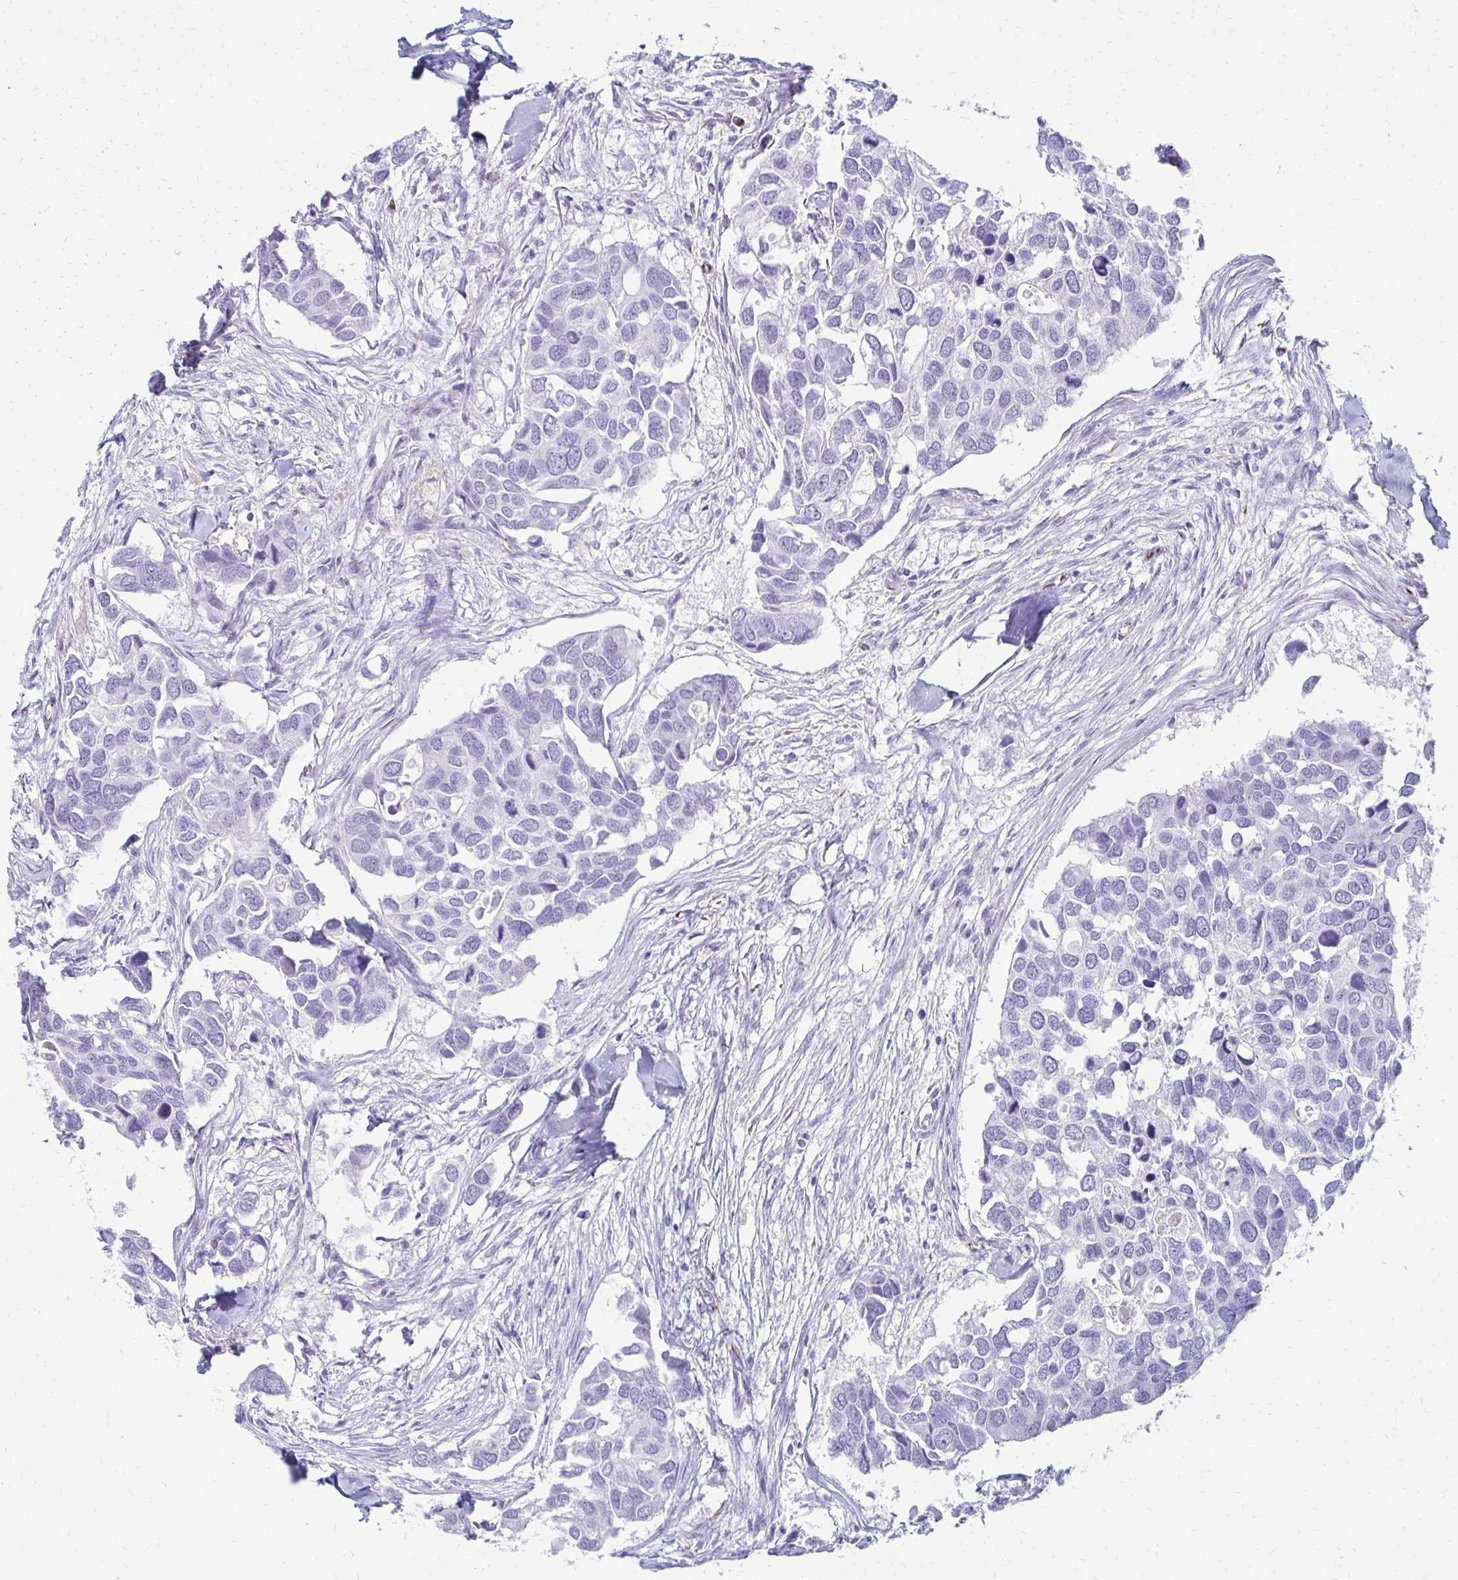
{"staining": {"intensity": "negative", "quantity": "none", "location": "none"}, "tissue": "breast cancer", "cell_type": "Tumor cells", "image_type": "cancer", "snomed": [{"axis": "morphology", "description": "Duct carcinoma"}, {"axis": "topography", "description": "Breast"}], "caption": "IHC image of breast infiltrating ductal carcinoma stained for a protein (brown), which demonstrates no expression in tumor cells.", "gene": "TMEM54", "patient": {"sex": "female", "age": 83}}